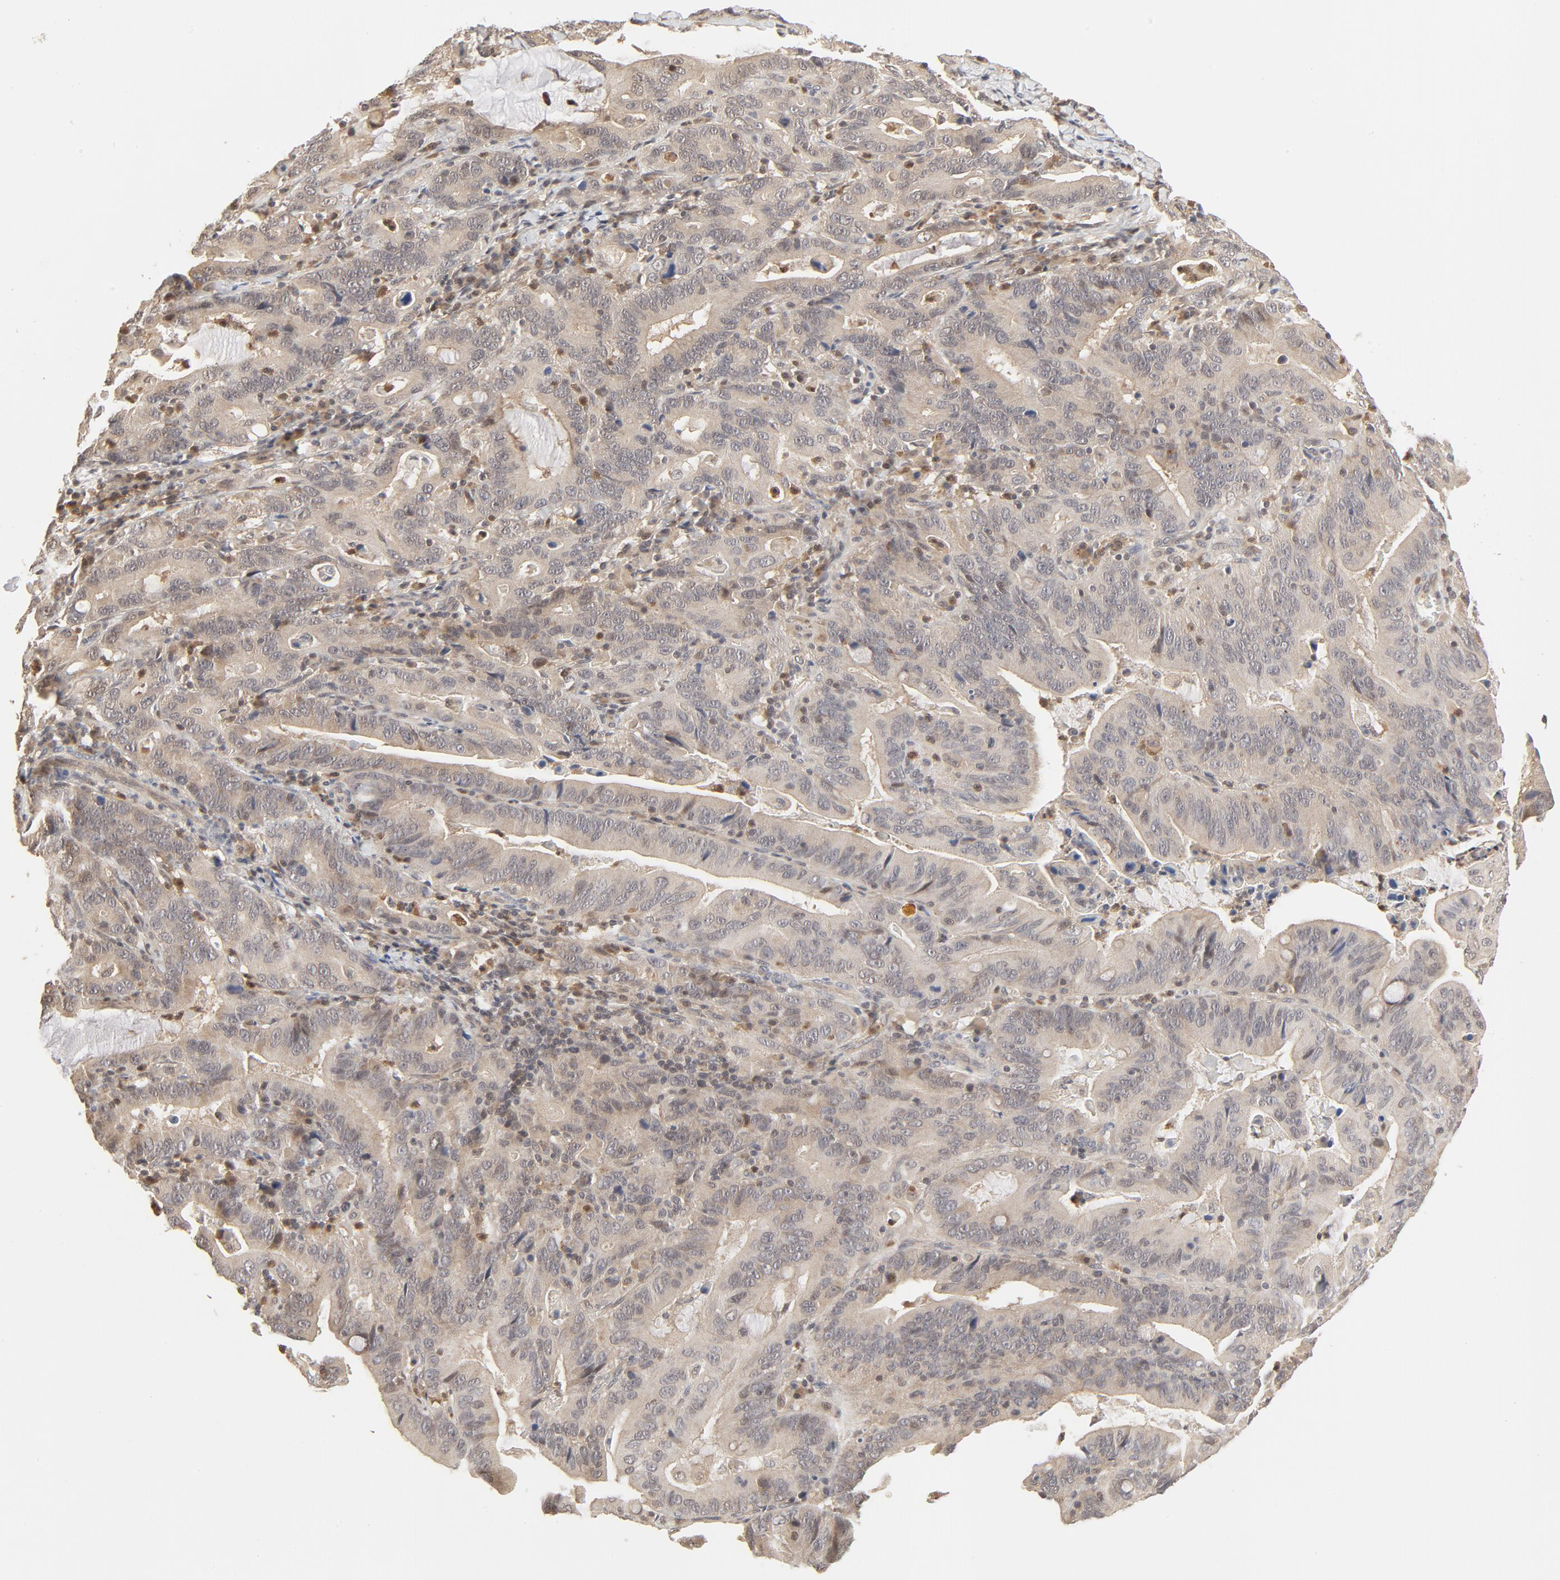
{"staining": {"intensity": "weak", "quantity": ">75%", "location": "cytoplasmic/membranous,nuclear"}, "tissue": "stomach cancer", "cell_type": "Tumor cells", "image_type": "cancer", "snomed": [{"axis": "morphology", "description": "Adenocarcinoma, NOS"}, {"axis": "topography", "description": "Stomach, upper"}], "caption": "Stomach adenocarcinoma was stained to show a protein in brown. There is low levels of weak cytoplasmic/membranous and nuclear positivity in approximately >75% of tumor cells.", "gene": "NEDD8", "patient": {"sex": "male", "age": 63}}